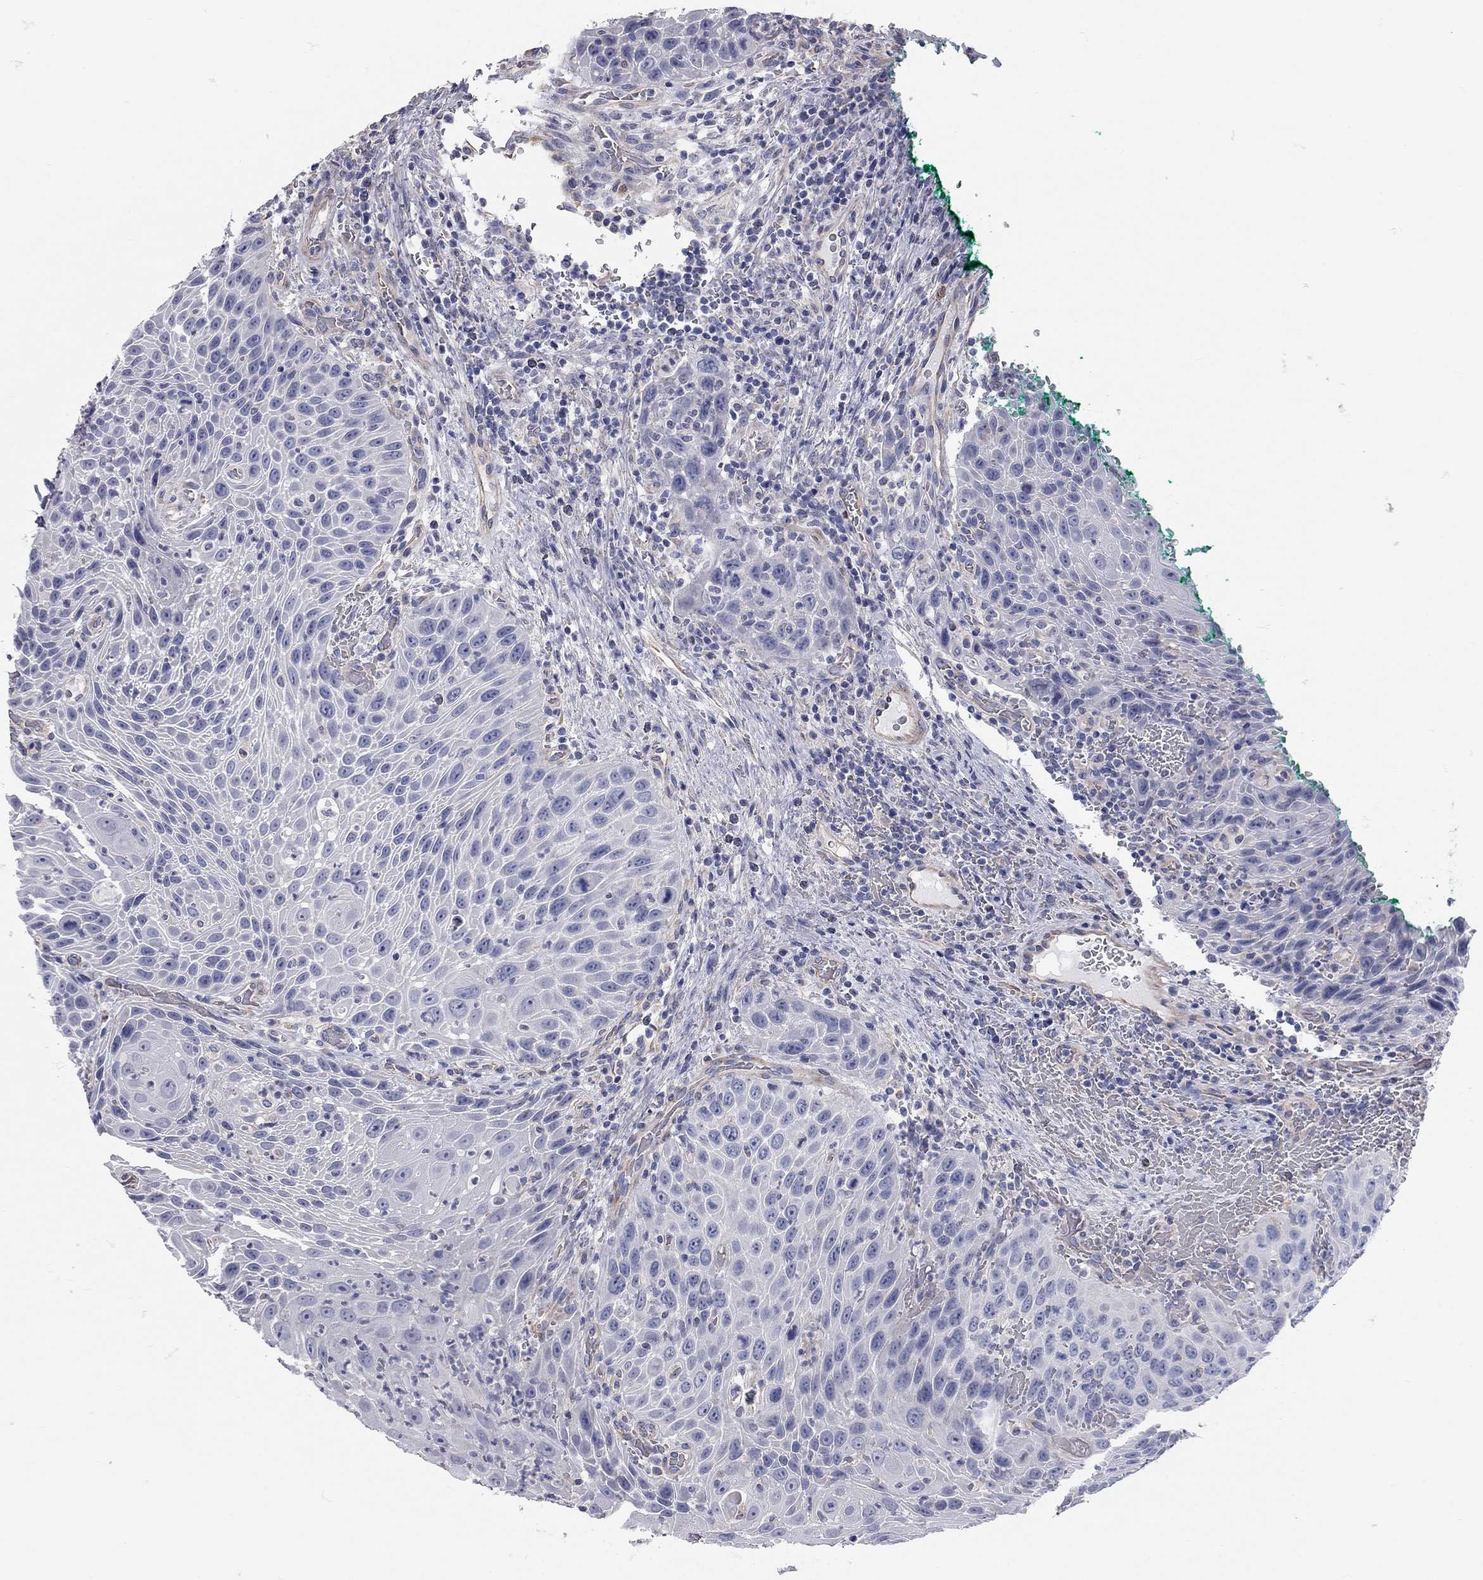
{"staining": {"intensity": "negative", "quantity": "none", "location": "none"}, "tissue": "head and neck cancer", "cell_type": "Tumor cells", "image_type": "cancer", "snomed": [{"axis": "morphology", "description": "Squamous cell carcinoma, NOS"}, {"axis": "topography", "description": "Head-Neck"}], "caption": "Immunohistochemical staining of human head and neck cancer displays no significant positivity in tumor cells.", "gene": "C10orf90", "patient": {"sex": "male", "age": 69}}